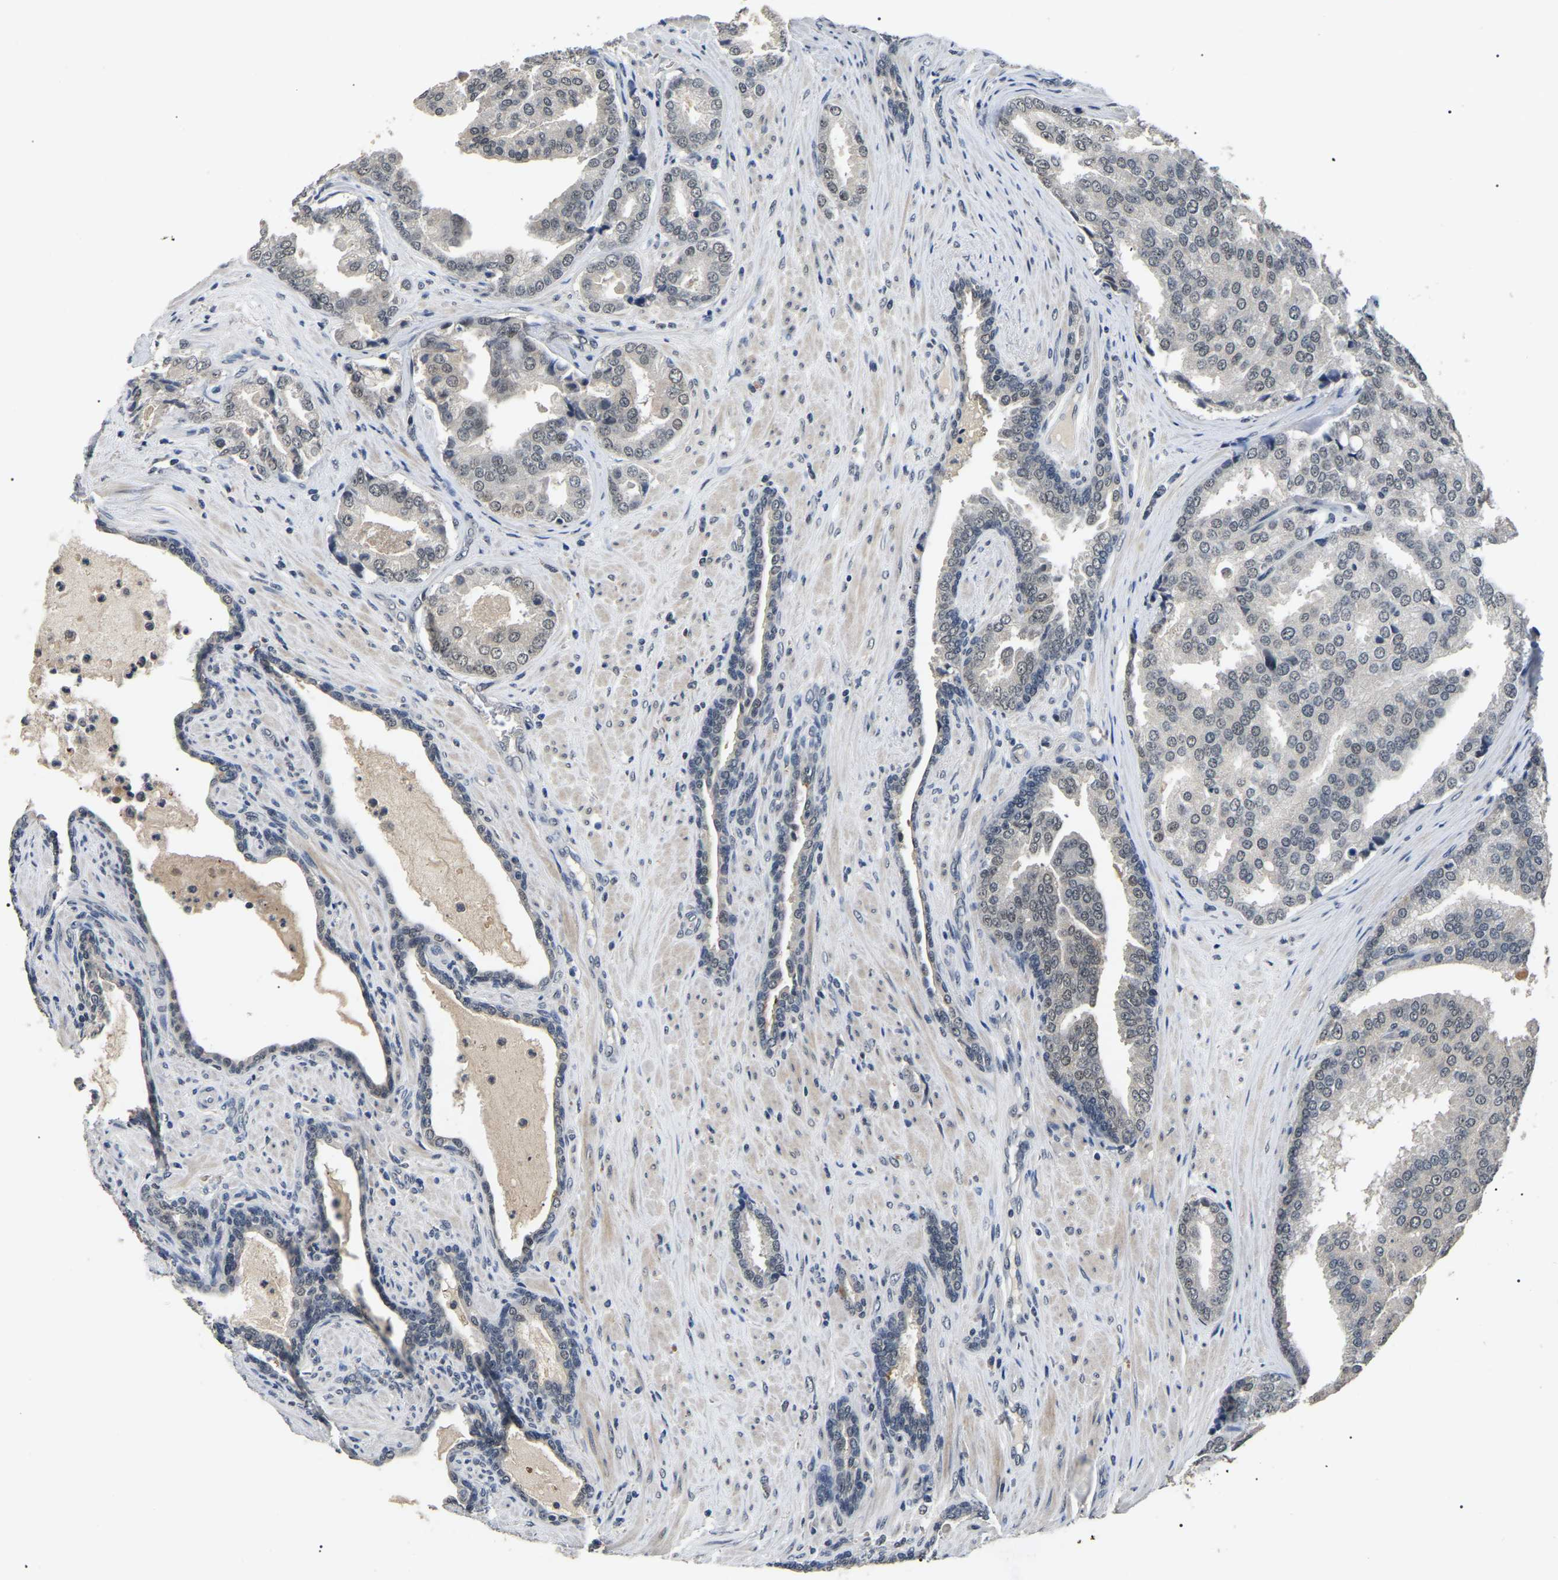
{"staining": {"intensity": "weak", "quantity": "<25%", "location": "nuclear"}, "tissue": "prostate cancer", "cell_type": "Tumor cells", "image_type": "cancer", "snomed": [{"axis": "morphology", "description": "Adenocarcinoma, High grade"}, {"axis": "topography", "description": "Prostate"}], "caption": "This photomicrograph is of prostate high-grade adenocarcinoma stained with IHC to label a protein in brown with the nuclei are counter-stained blue. There is no positivity in tumor cells.", "gene": "PPM1E", "patient": {"sex": "male", "age": 50}}